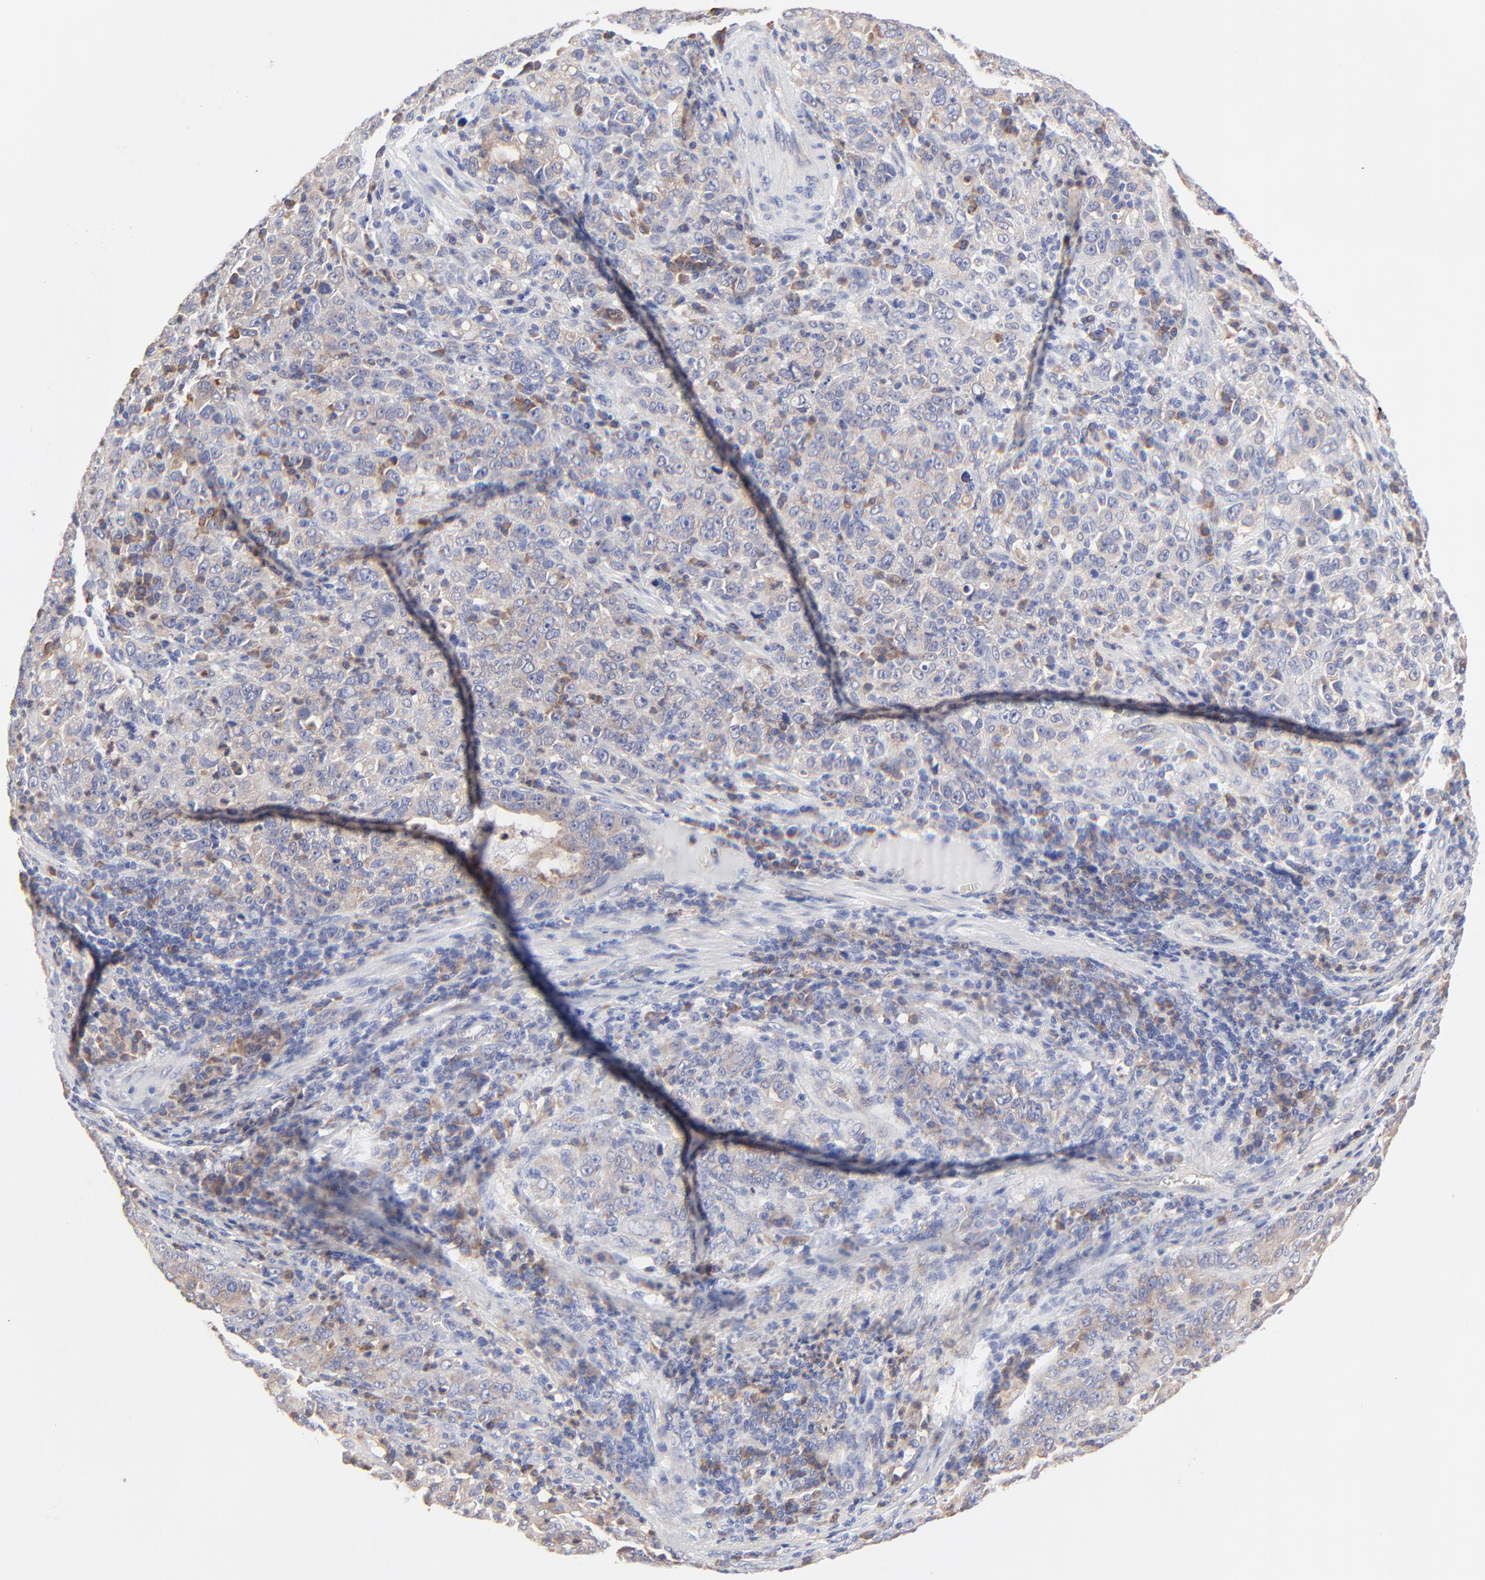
{"staining": {"intensity": "moderate", "quantity": "25%-75%", "location": "cytoplasmic/membranous"}, "tissue": "stomach cancer", "cell_type": "Tumor cells", "image_type": "cancer", "snomed": [{"axis": "morphology", "description": "Adenocarcinoma, NOS"}, {"axis": "topography", "description": "Stomach, upper"}], "caption": "IHC staining of adenocarcinoma (stomach), which exhibits medium levels of moderate cytoplasmic/membranous positivity in approximately 25%-75% of tumor cells indicating moderate cytoplasmic/membranous protein positivity. The staining was performed using DAB (brown) for protein detection and nuclei were counterstained in hematoxylin (blue).", "gene": "PPFIBP2", "patient": {"sex": "female", "age": 50}}